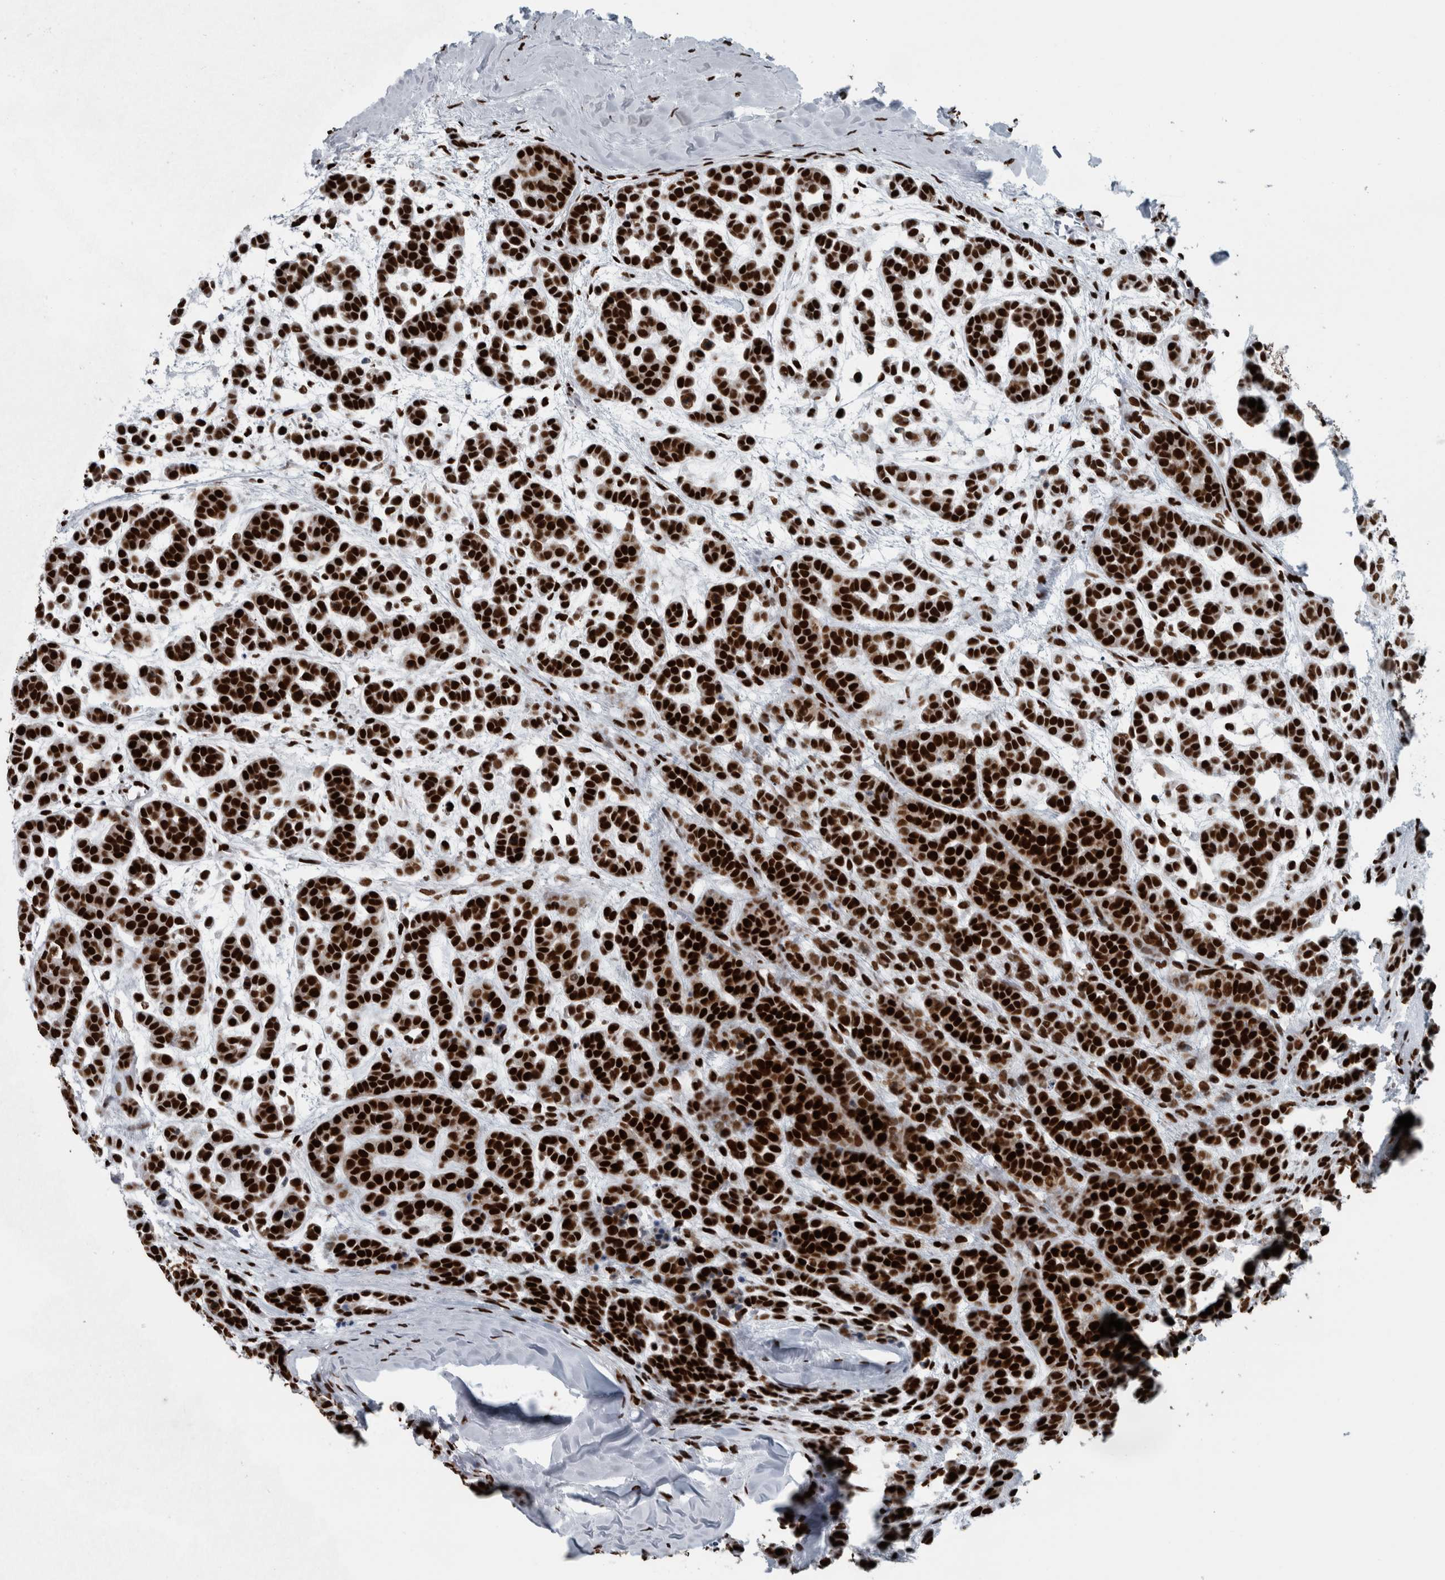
{"staining": {"intensity": "strong", "quantity": ">75%", "location": "nuclear"}, "tissue": "head and neck cancer", "cell_type": "Tumor cells", "image_type": "cancer", "snomed": [{"axis": "morphology", "description": "Adenocarcinoma, NOS"}, {"axis": "morphology", "description": "Adenoma, NOS"}, {"axis": "topography", "description": "Head-Neck"}], "caption": "Human head and neck adenocarcinoma stained for a protein (brown) demonstrates strong nuclear positive staining in about >75% of tumor cells.", "gene": "DNMT3A", "patient": {"sex": "female", "age": 55}}